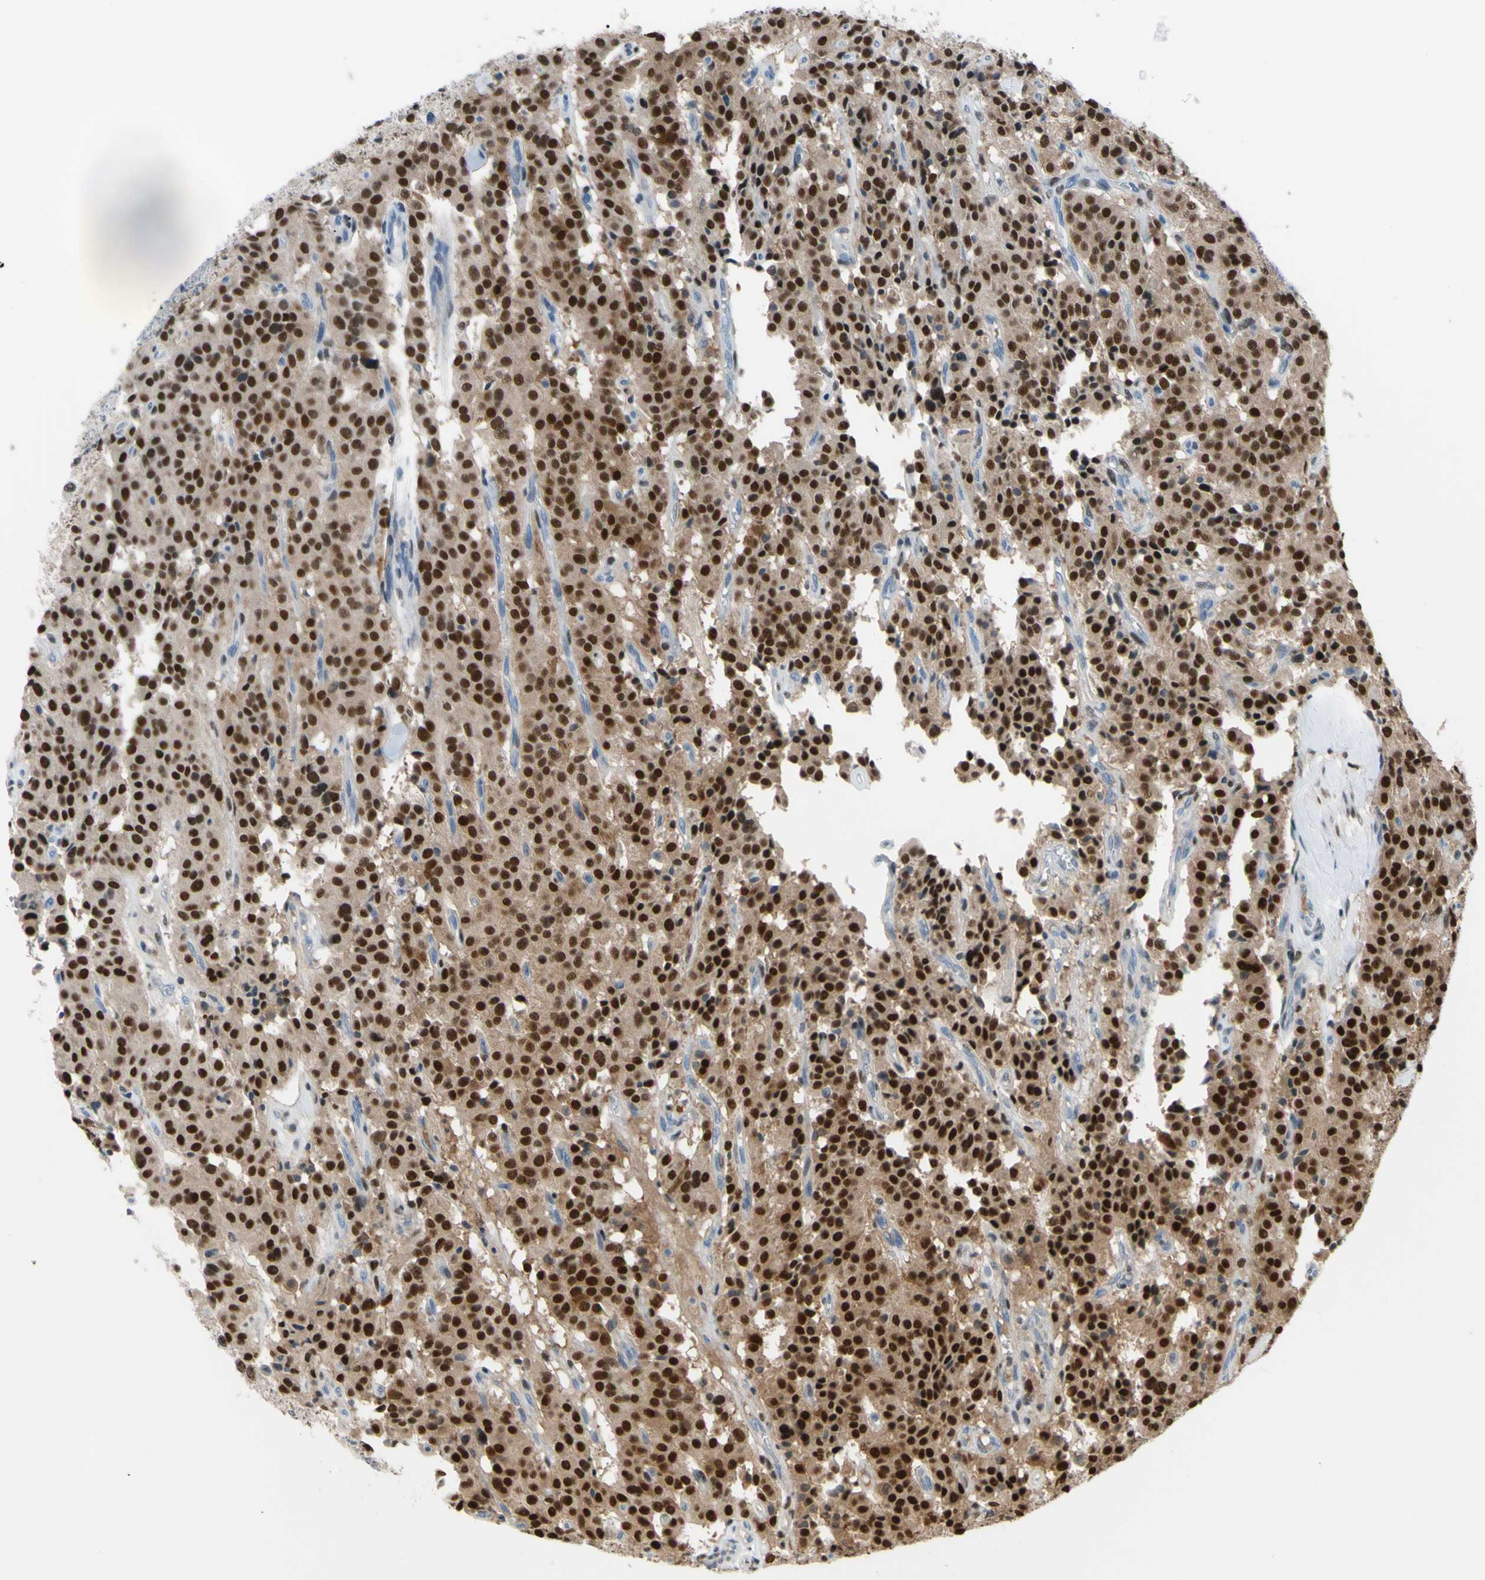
{"staining": {"intensity": "strong", "quantity": ">75%", "location": "cytoplasmic/membranous,nuclear"}, "tissue": "carcinoid", "cell_type": "Tumor cells", "image_type": "cancer", "snomed": [{"axis": "morphology", "description": "Carcinoid, malignant, NOS"}, {"axis": "topography", "description": "Lung"}], "caption": "Strong cytoplasmic/membranous and nuclear staining for a protein is seen in approximately >75% of tumor cells of malignant carcinoid using IHC.", "gene": "FKBP5", "patient": {"sex": "male", "age": 30}}